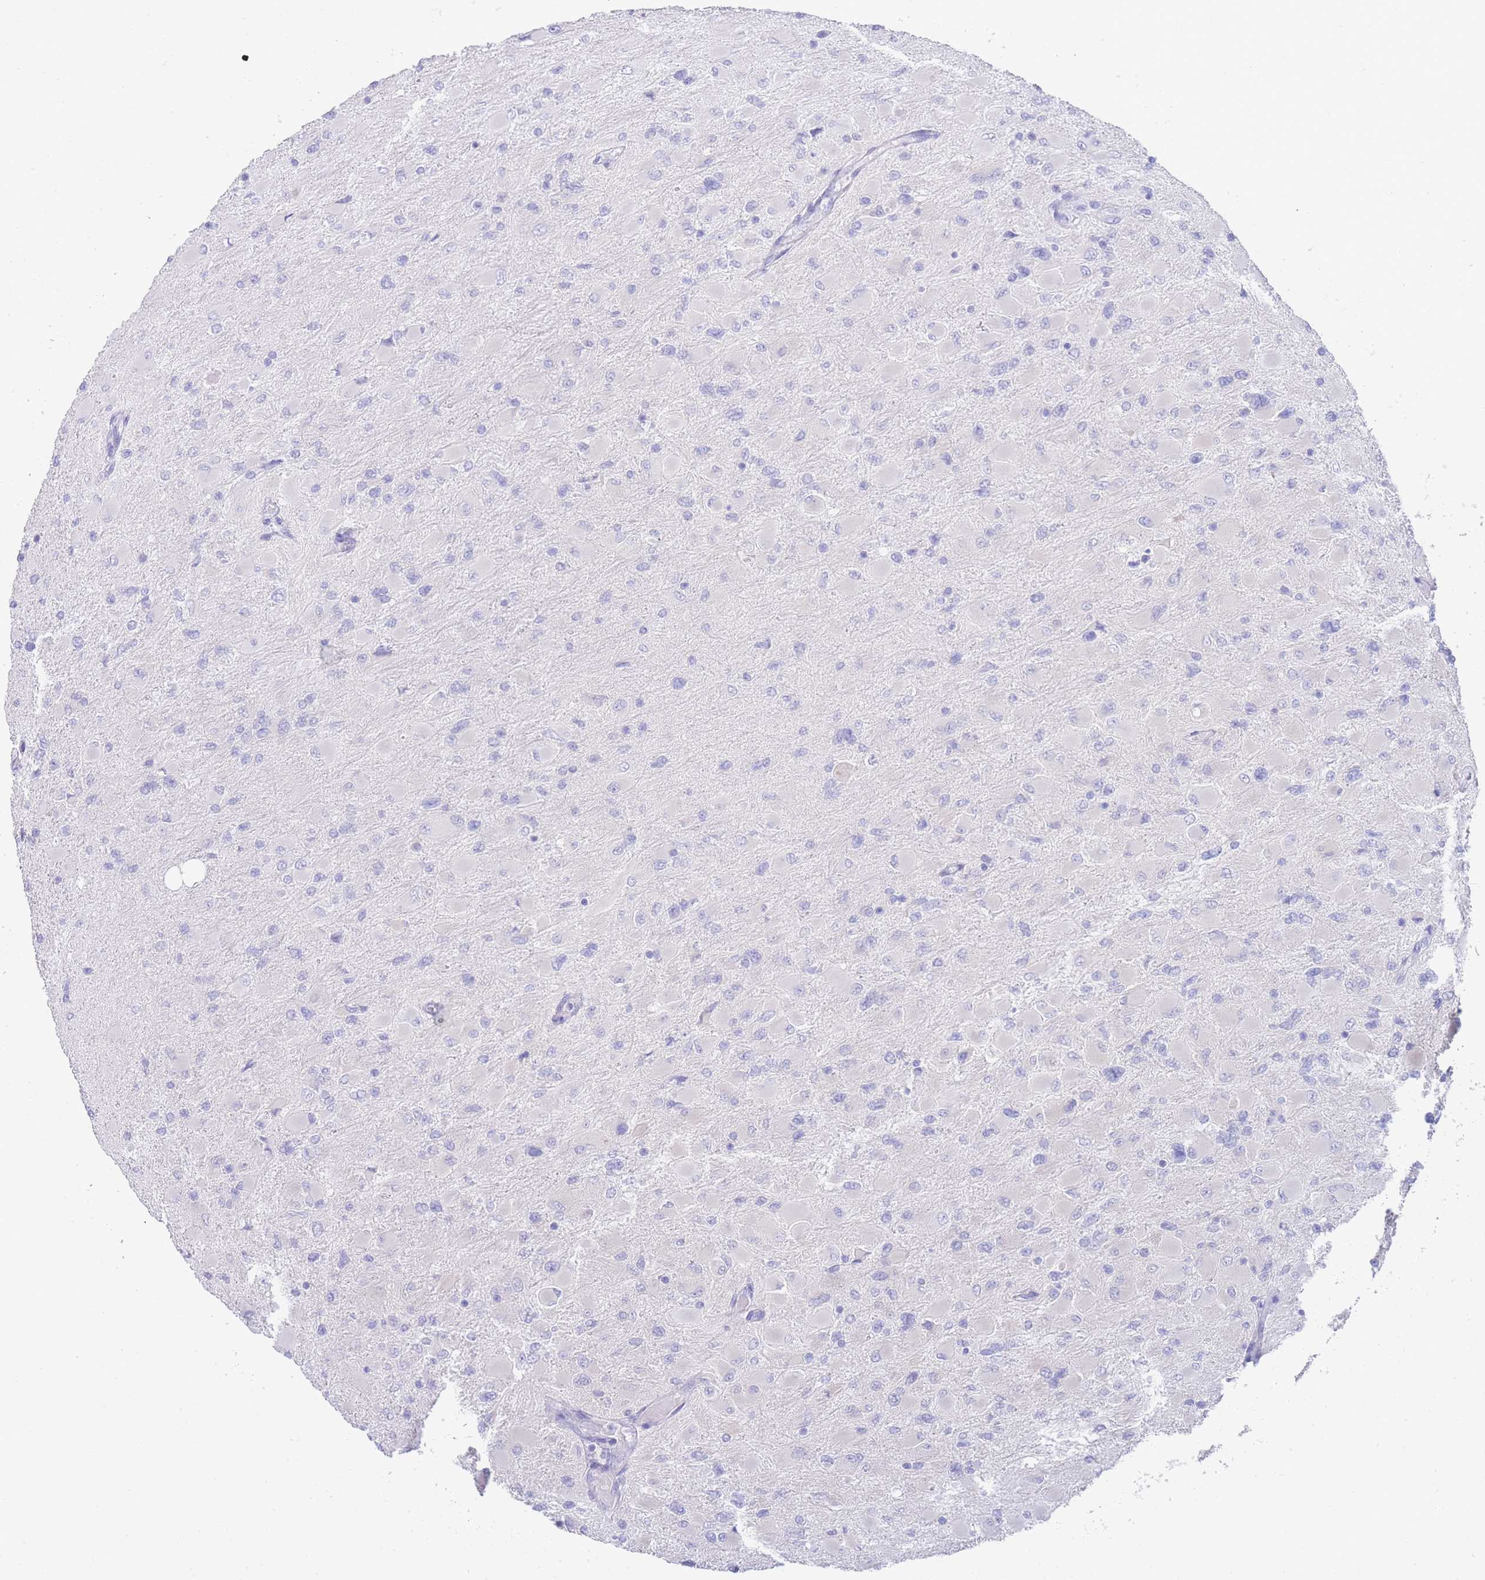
{"staining": {"intensity": "negative", "quantity": "none", "location": "none"}, "tissue": "glioma", "cell_type": "Tumor cells", "image_type": "cancer", "snomed": [{"axis": "morphology", "description": "Glioma, malignant, High grade"}, {"axis": "topography", "description": "Cerebral cortex"}], "caption": "This is an immunohistochemistry photomicrograph of malignant glioma (high-grade). There is no positivity in tumor cells.", "gene": "LRRC37A", "patient": {"sex": "female", "age": 36}}